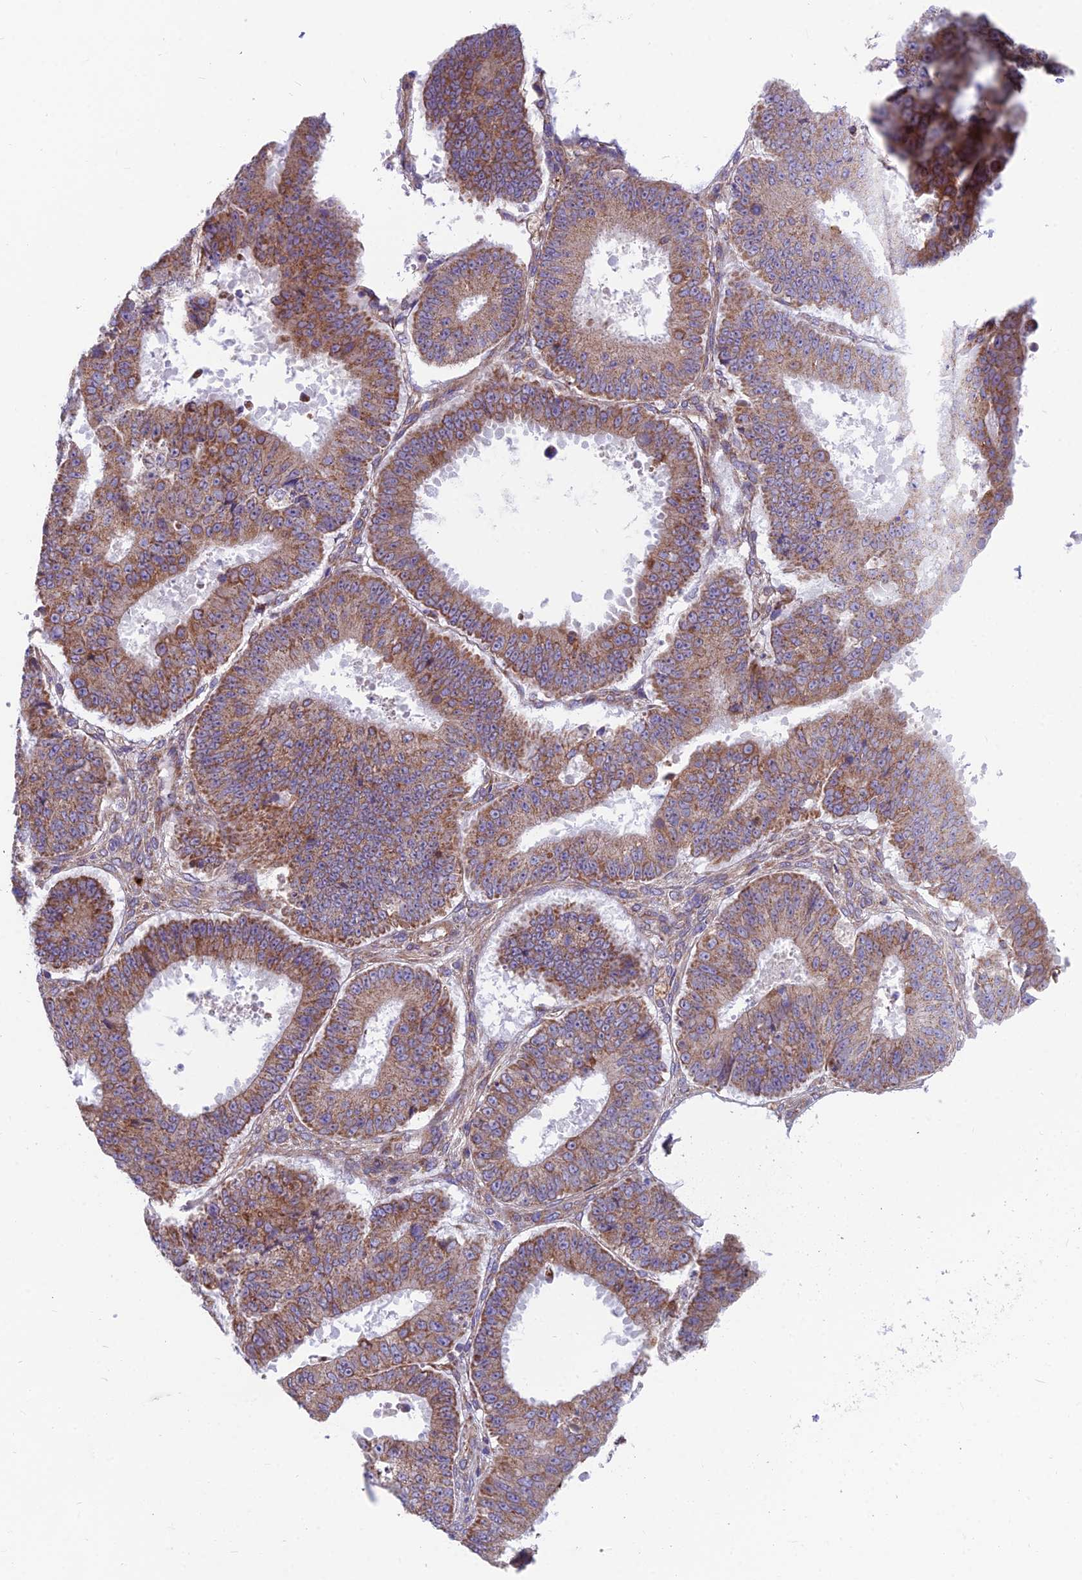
{"staining": {"intensity": "moderate", "quantity": ">75%", "location": "cytoplasmic/membranous"}, "tissue": "ovarian cancer", "cell_type": "Tumor cells", "image_type": "cancer", "snomed": [{"axis": "morphology", "description": "Carcinoma, endometroid"}, {"axis": "topography", "description": "Appendix"}, {"axis": "topography", "description": "Ovary"}], "caption": "Immunohistochemistry (IHC) photomicrograph of neoplastic tissue: human endometroid carcinoma (ovarian) stained using immunohistochemistry reveals medium levels of moderate protein expression localized specifically in the cytoplasmic/membranous of tumor cells, appearing as a cytoplasmic/membranous brown color.", "gene": "TBC1D20", "patient": {"sex": "female", "age": 42}}